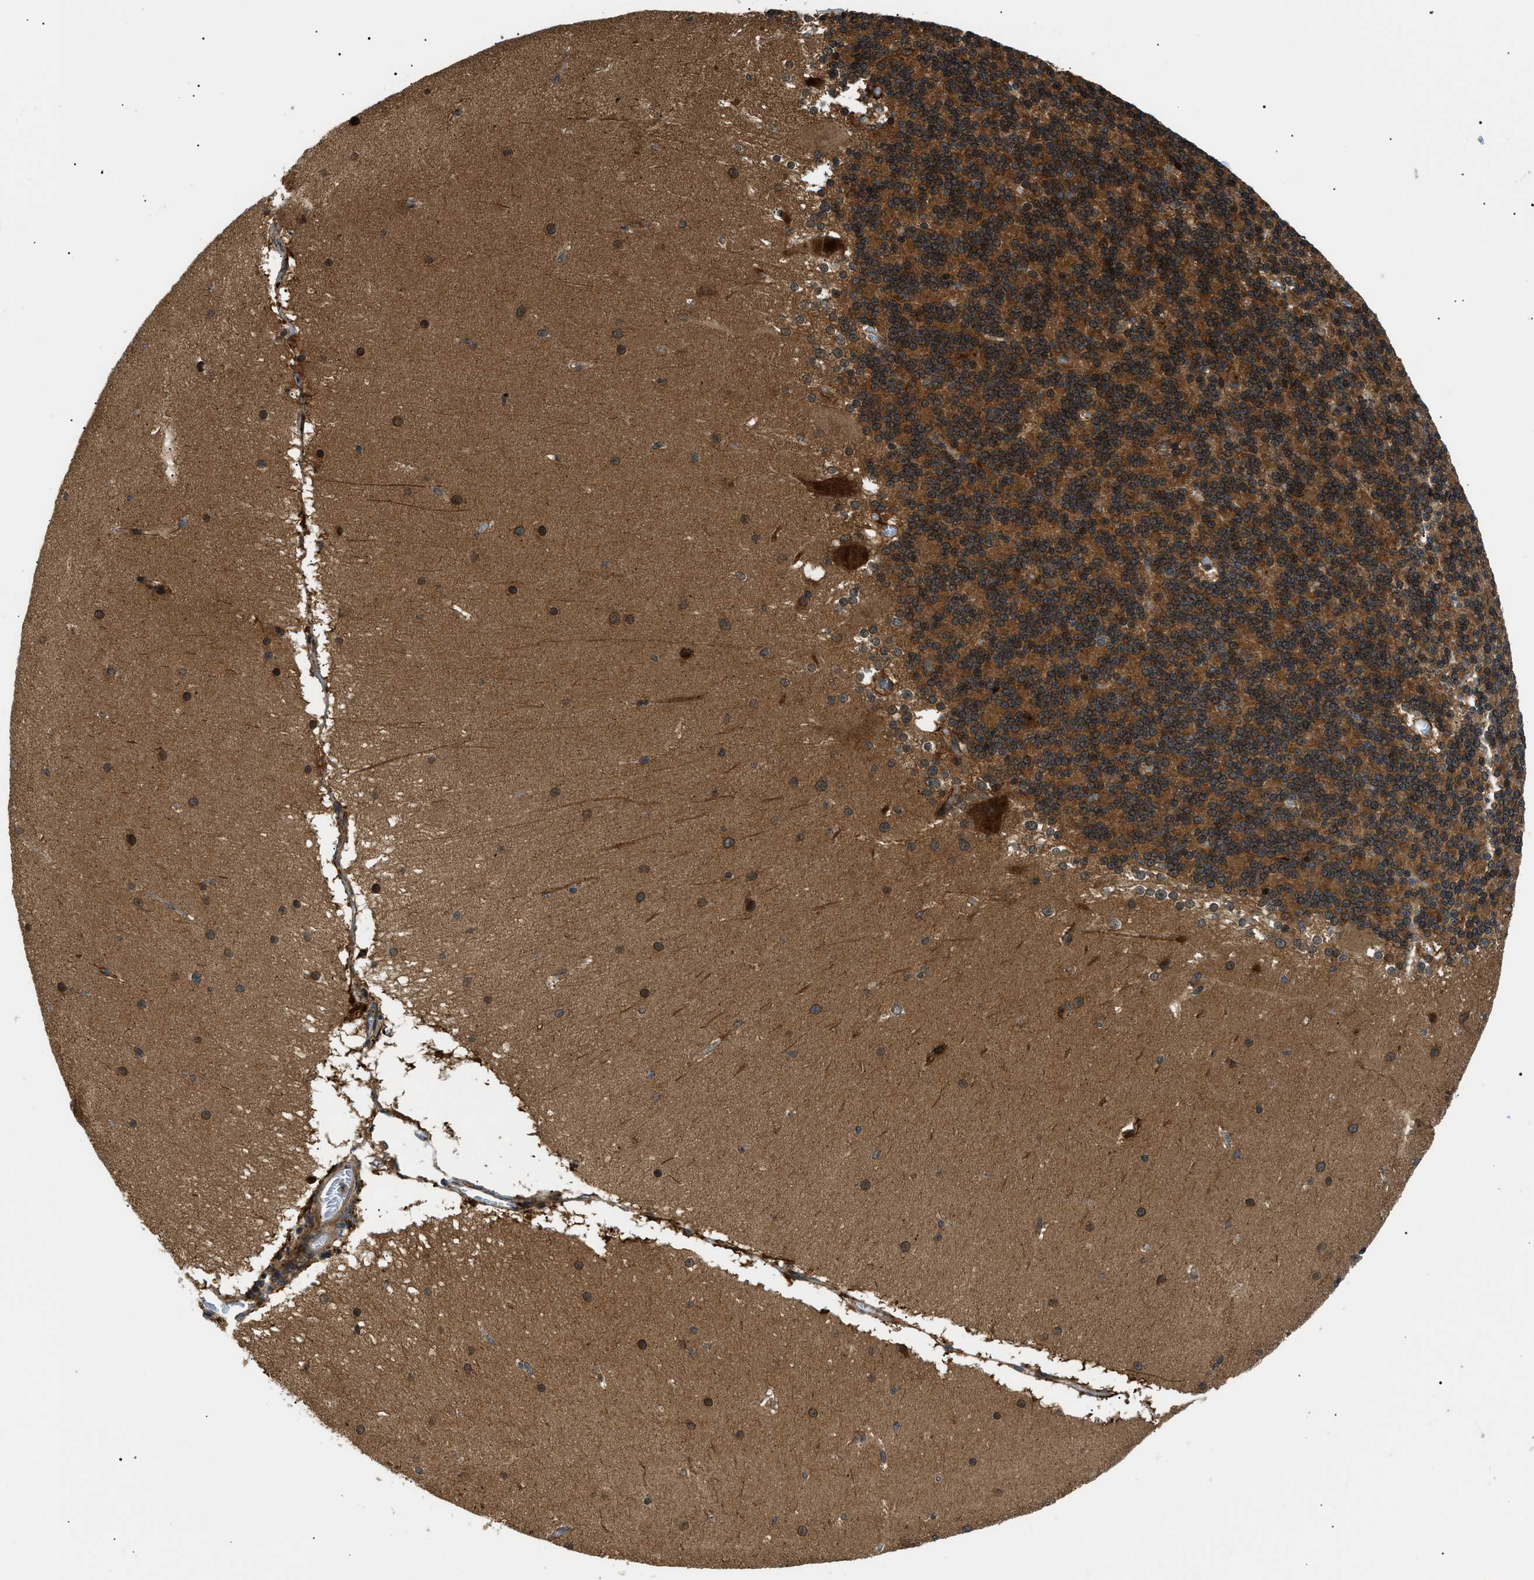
{"staining": {"intensity": "moderate", "quantity": ">75%", "location": "cytoplasmic/membranous"}, "tissue": "cerebellum", "cell_type": "Cells in granular layer", "image_type": "normal", "snomed": [{"axis": "morphology", "description": "Normal tissue, NOS"}, {"axis": "topography", "description": "Cerebellum"}], "caption": "Immunohistochemical staining of benign human cerebellum demonstrates medium levels of moderate cytoplasmic/membranous positivity in approximately >75% of cells in granular layer.", "gene": "ATP6AP1", "patient": {"sex": "female", "age": 19}}